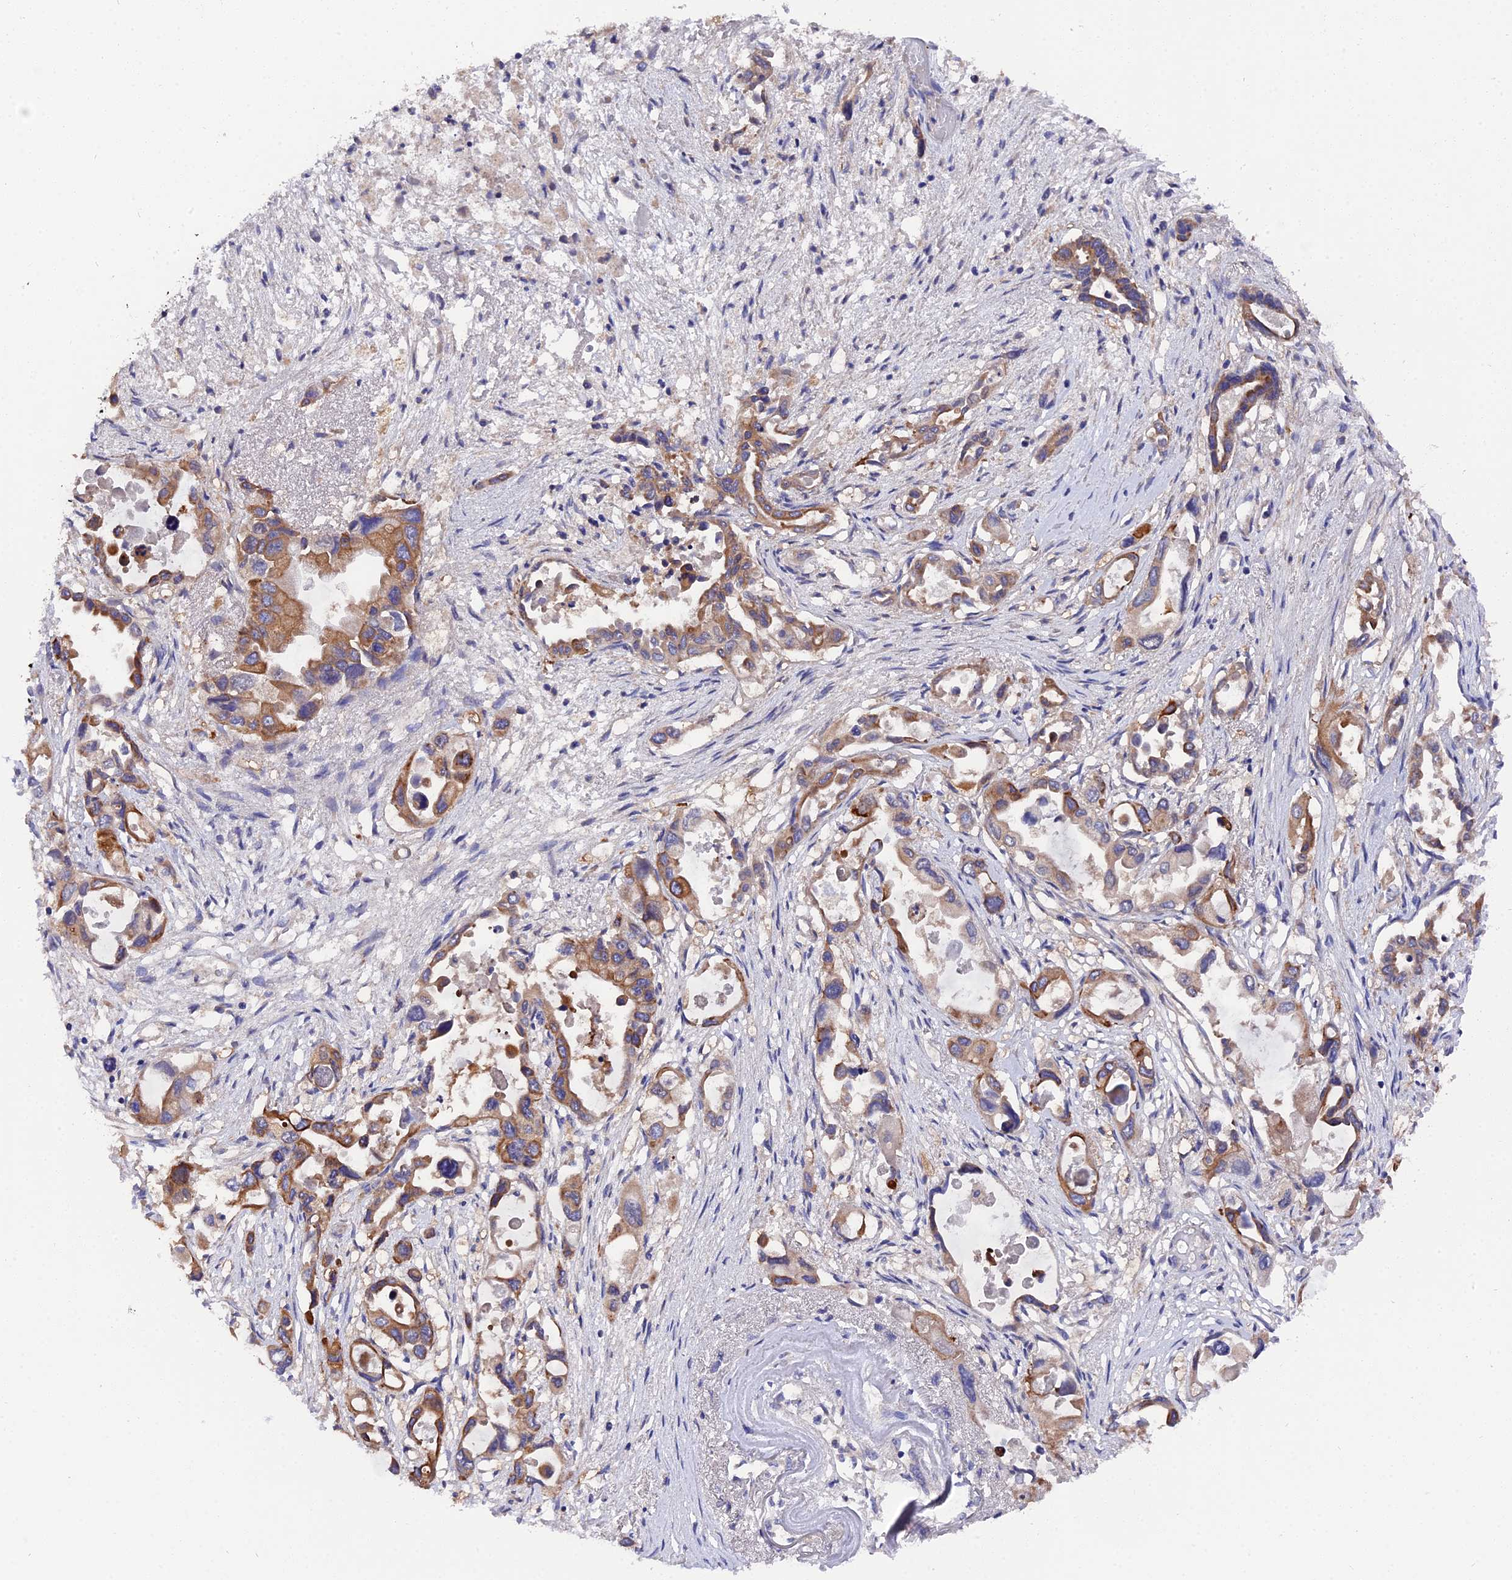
{"staining": {"intensity": "moderate", "quantity": "25%-75%", "location": "cytoplasmic/membranous"}, "tissue": "pancreatic cancer", "cell_type": "Tumor cells", "image_type": "cancer", "snomed": [{"axis": "morphology", "description": "Adenocarcinoma, NOS"}, {"axis": "topography", "description": "Pancreas"}], "caption": "Pancreatic cancer stained with a brown dye demonstrates moderate cytoplasmic/membranous positive positivity in about 25%-75% of tumor cells.", "gene": "ZCCHC2", "patient": {"sex": "male", "age": 92}}